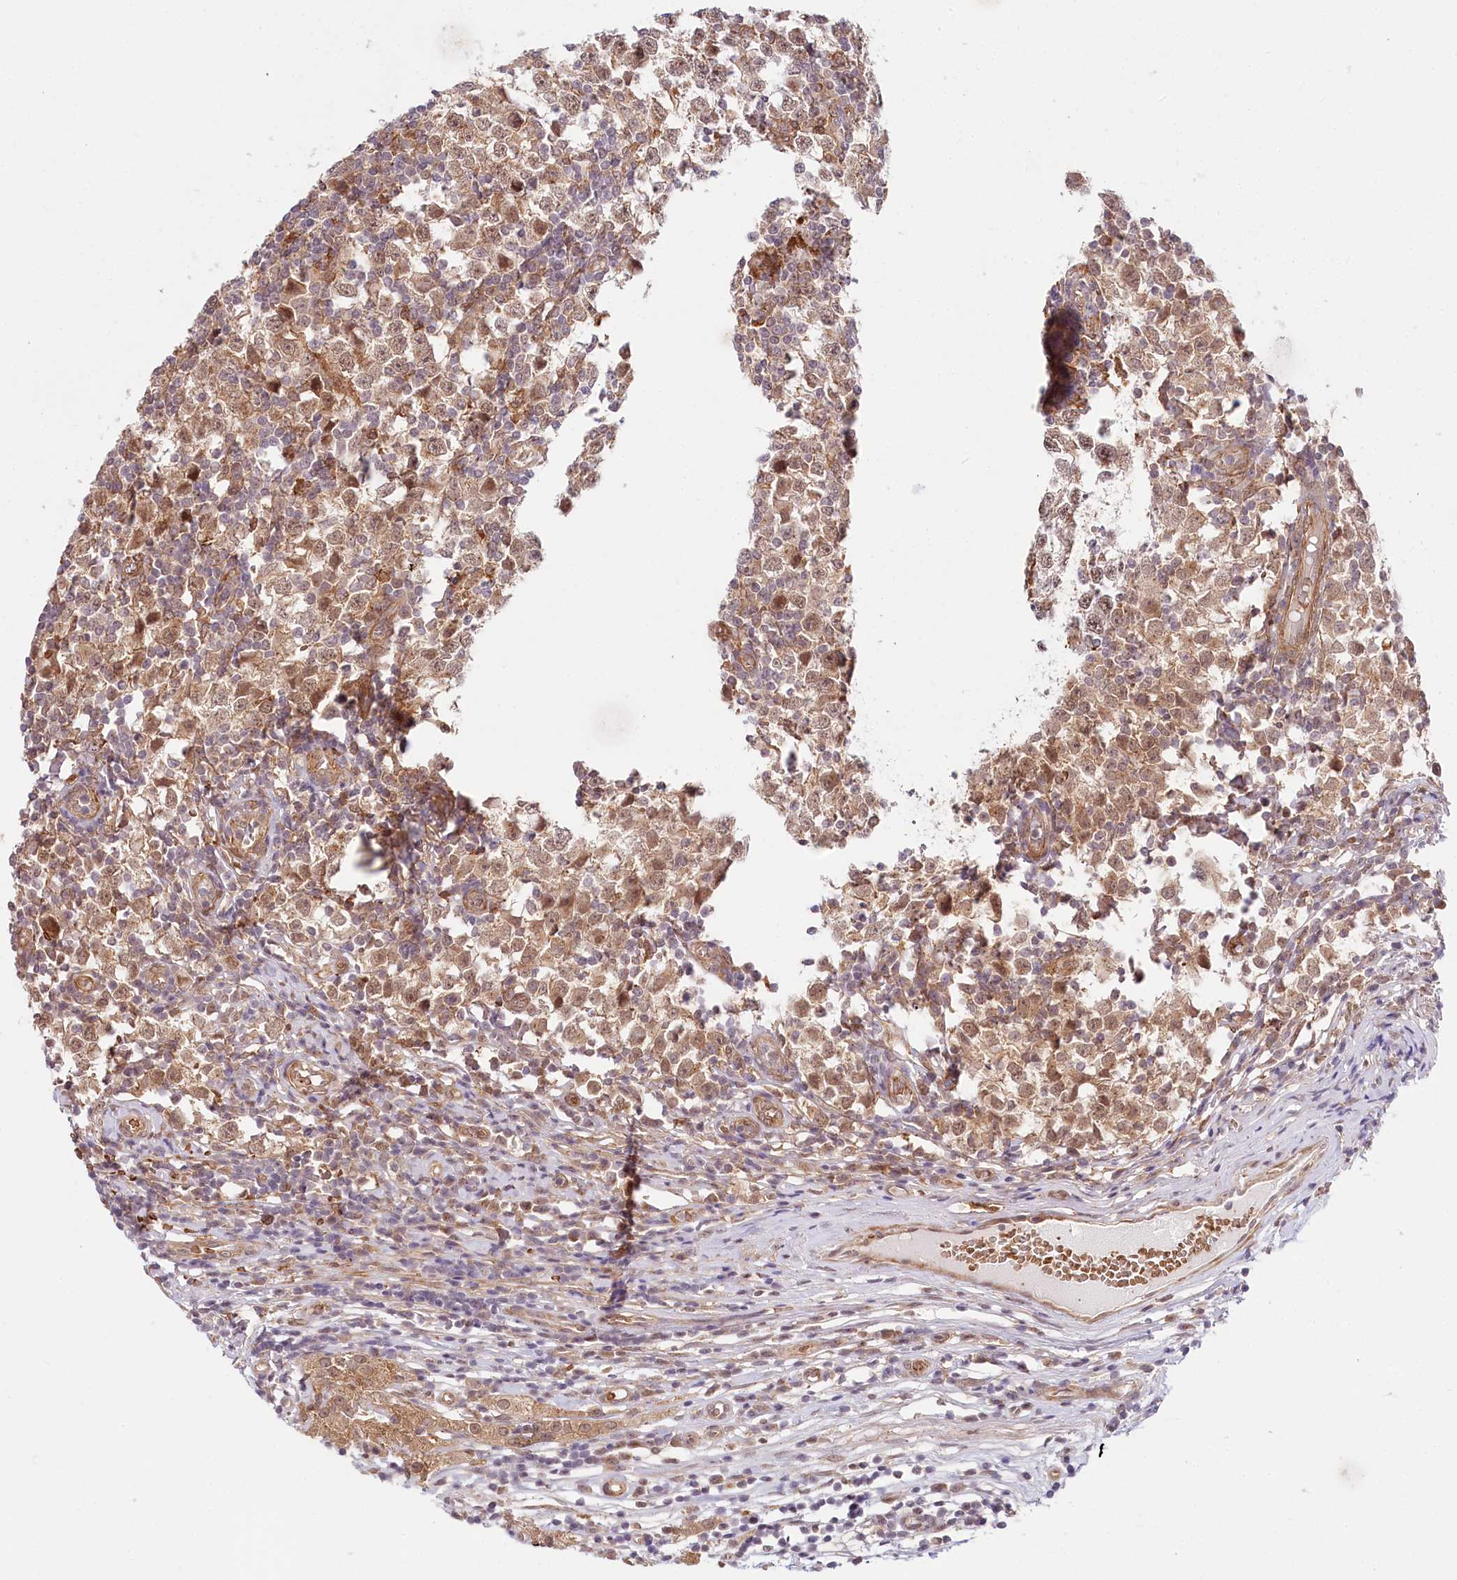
{"staining": {"intensity": "weak", "quantity": ">75%", "location": "nuclear"}, "tissue": "testis cancer", "cell_type": "Tumor cells", "image_type": "cancer", "snomed": [{"axis": "morphology", "description": "Seminoma, NOS"}, {"axis": "topography", "description": "Testis"}], "caption": "IHC histopathology image of neoplastic tissue: human testis cancer stained using immunohistochemistry exhibits low levels of weak protein expression localized specifically in the nuclear of tumor cells, appearing as a nuclear brown color.", "gene": "TUBGCP2", "patient": {"sex": "male", "age": 65}}